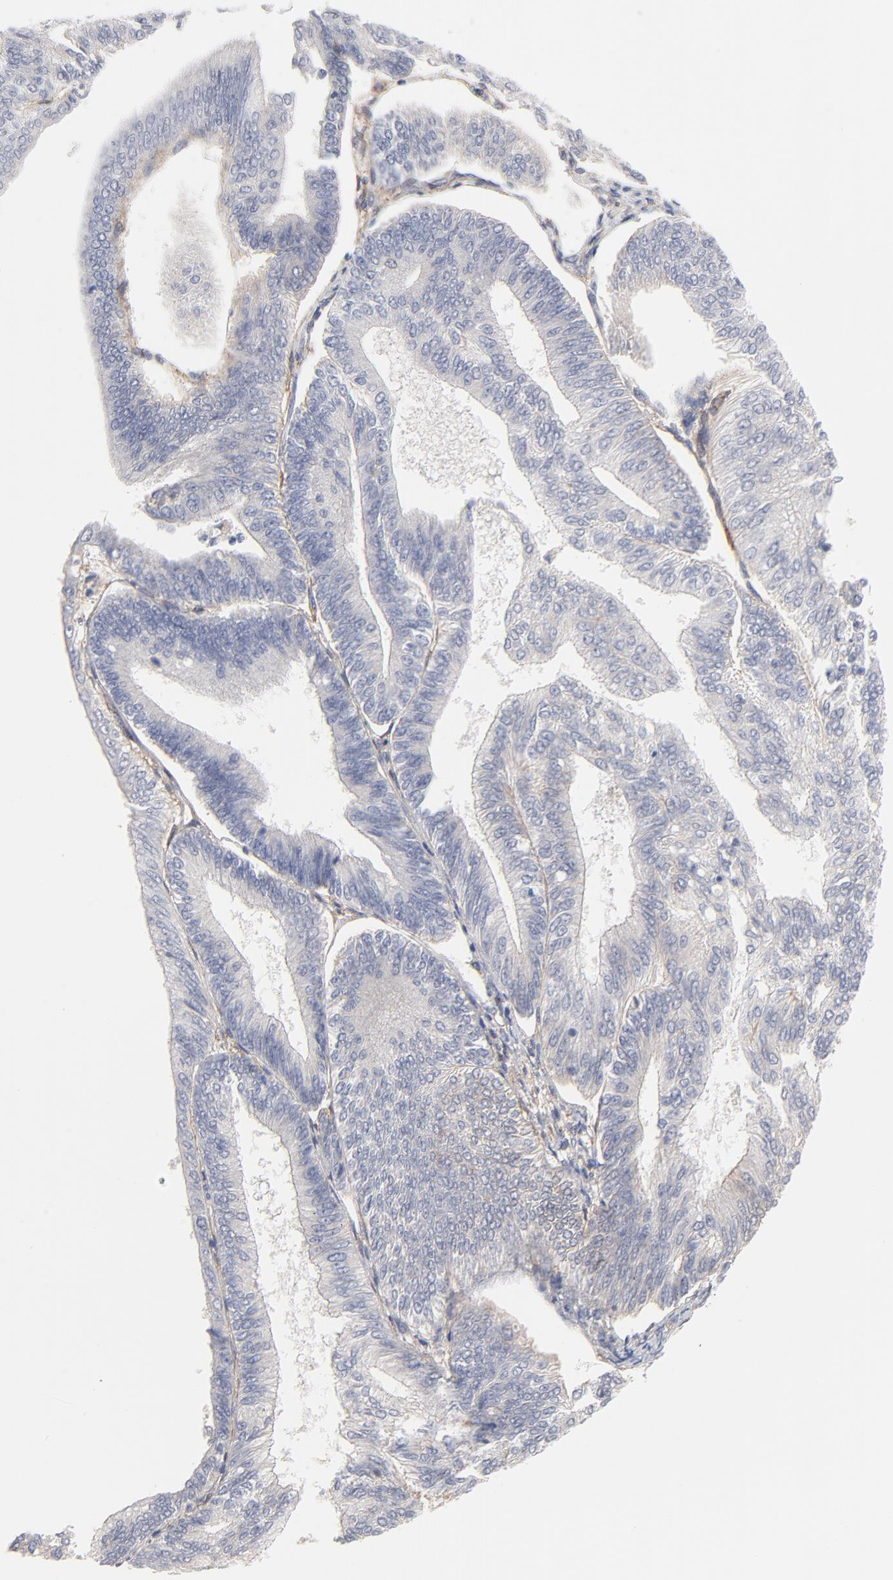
{"staining": {"intensity": "moderate", "quantity": "<25%", "location": "cytoplasmic/membranous"}, "tissue": "endometrial cancer", "cell_type": "Tumor cells", "image_type": "cancer", "snomed": [{"axis": "morphology", "description": "Adenocarcinoma, NOS"}, {"axis": "topography", "description": "Endometrium"}], "caption": "Endometrial adenocarcinoma tissue demonstrates moderate cytoplasmic/membranous staining in approximately <25% of tumor cells, visualized by immunohistochemistry.", "gene": "SLC16A1", "patient": {"sex": "female", "age": 55}}